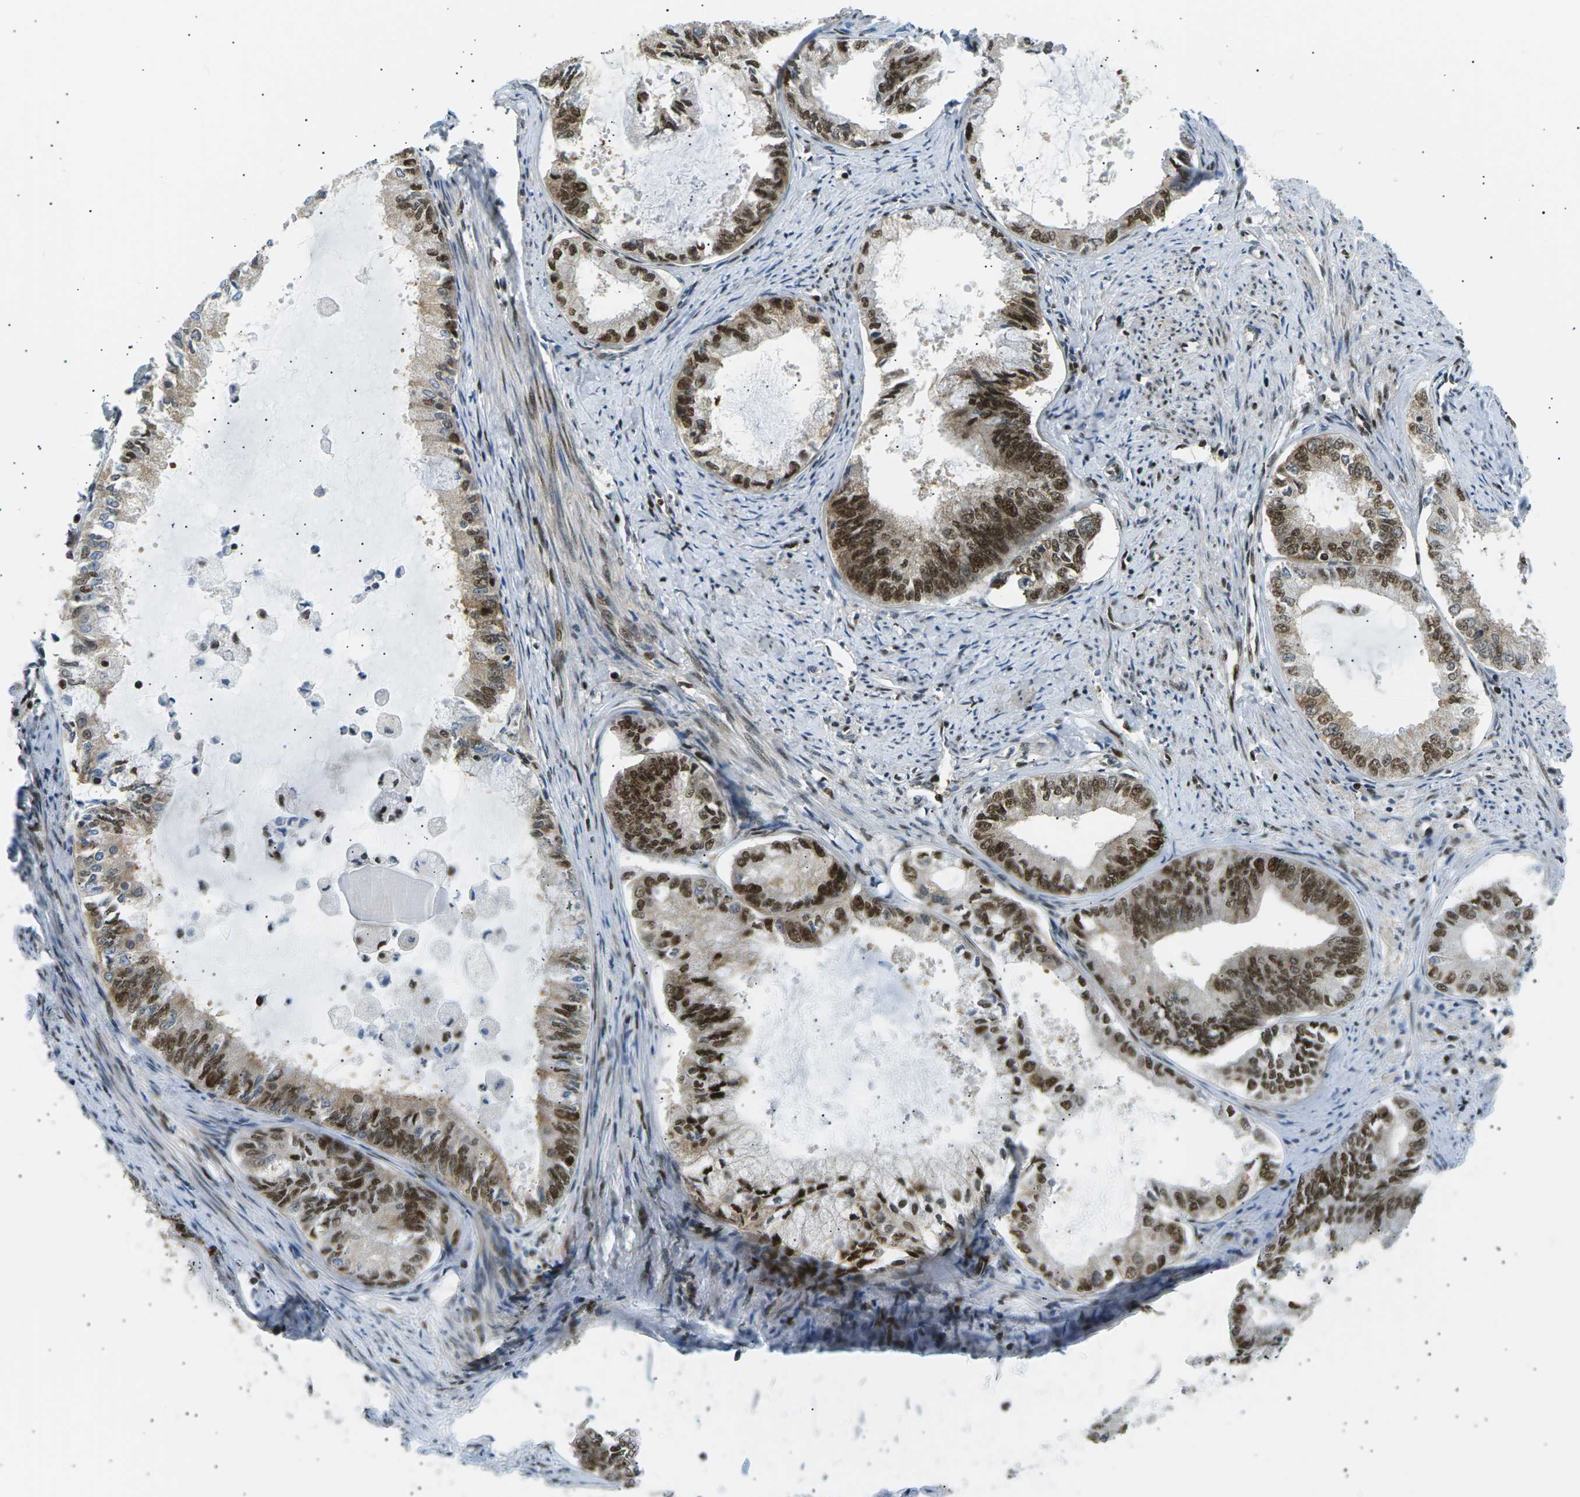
{"staining": {"intensity": "strong", "quantity": ">75%", "location": "cytoplasmic/membranous,nuclear"}, "tissue": "endometrial cancer", "cell_type": "Tumor cells", "image_type": "cancer", "snomed": [{"axis": "morphology", "description": "Adenocarcinoma, NOS"}, {"axis": "topography", "description": "Endometrium"}], "caption": "There is high levels of strong cytoplasmic/membranous and nuclear positivity in tumor cells of endometrial cancer (adenocarcinoma), as demonstrated by immunohistochemical staining (brown color).", "gene": "RPA2", "patient": {"sex": "female", "age": 86}}